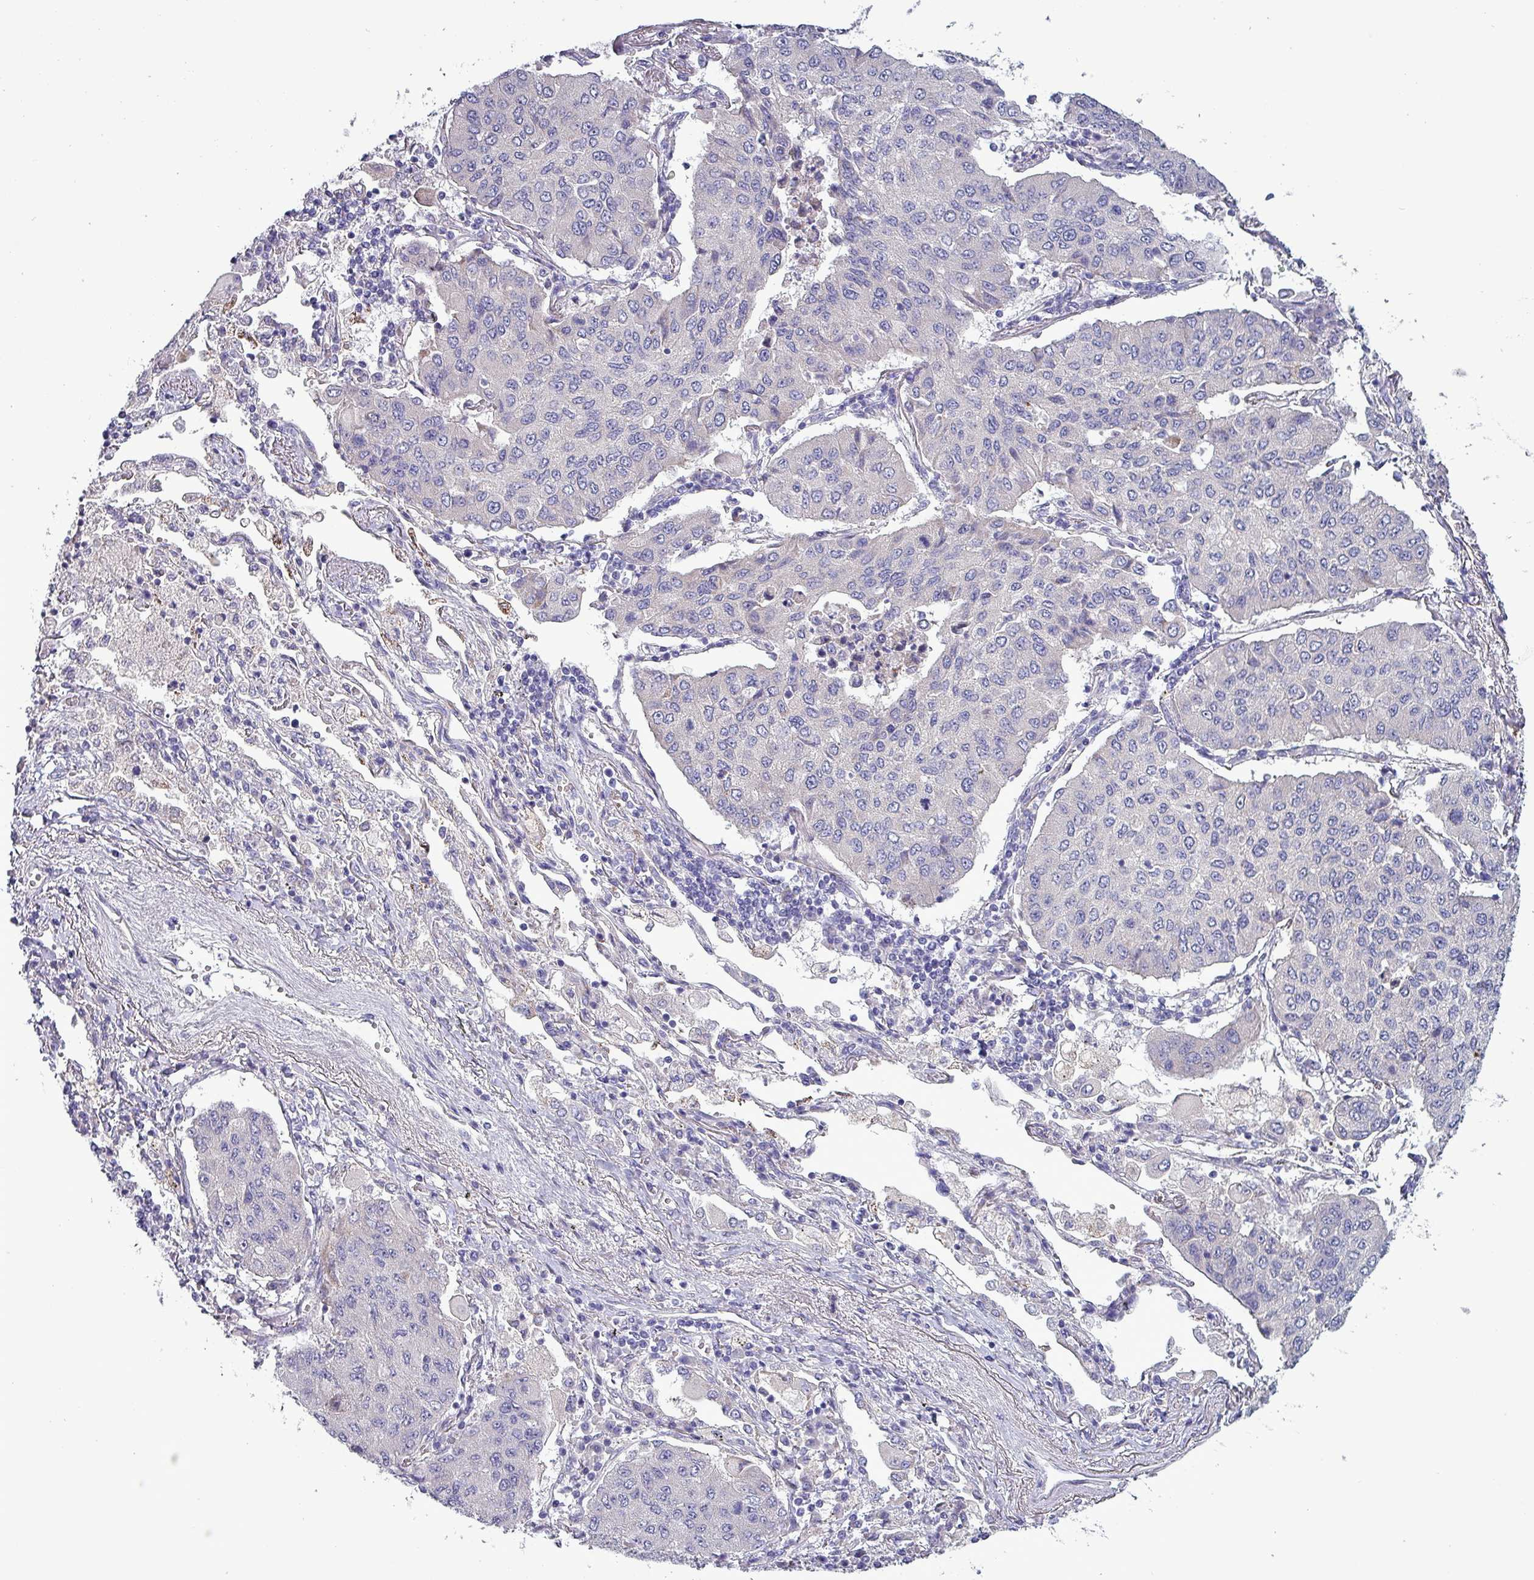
{"staining": {"intensity": "negative", "quantity": "none", "location": "none"}, "tissue": "lung cancer", "cell_type": "Tumor cells", "image_type": "cancer", "snomed": [{"axis": "morphology", "description": "Squamous cell carcinoma, NOS"}, {"axis": "topography", "description": "Lung"}], "caption": "Immunohistochemistry (IHC) of squamous cell carcinoma (lung) reveals no expression in tumor cells.", "gene": "HSD3B7", "patient": {"sex": "male", "age": 74}}